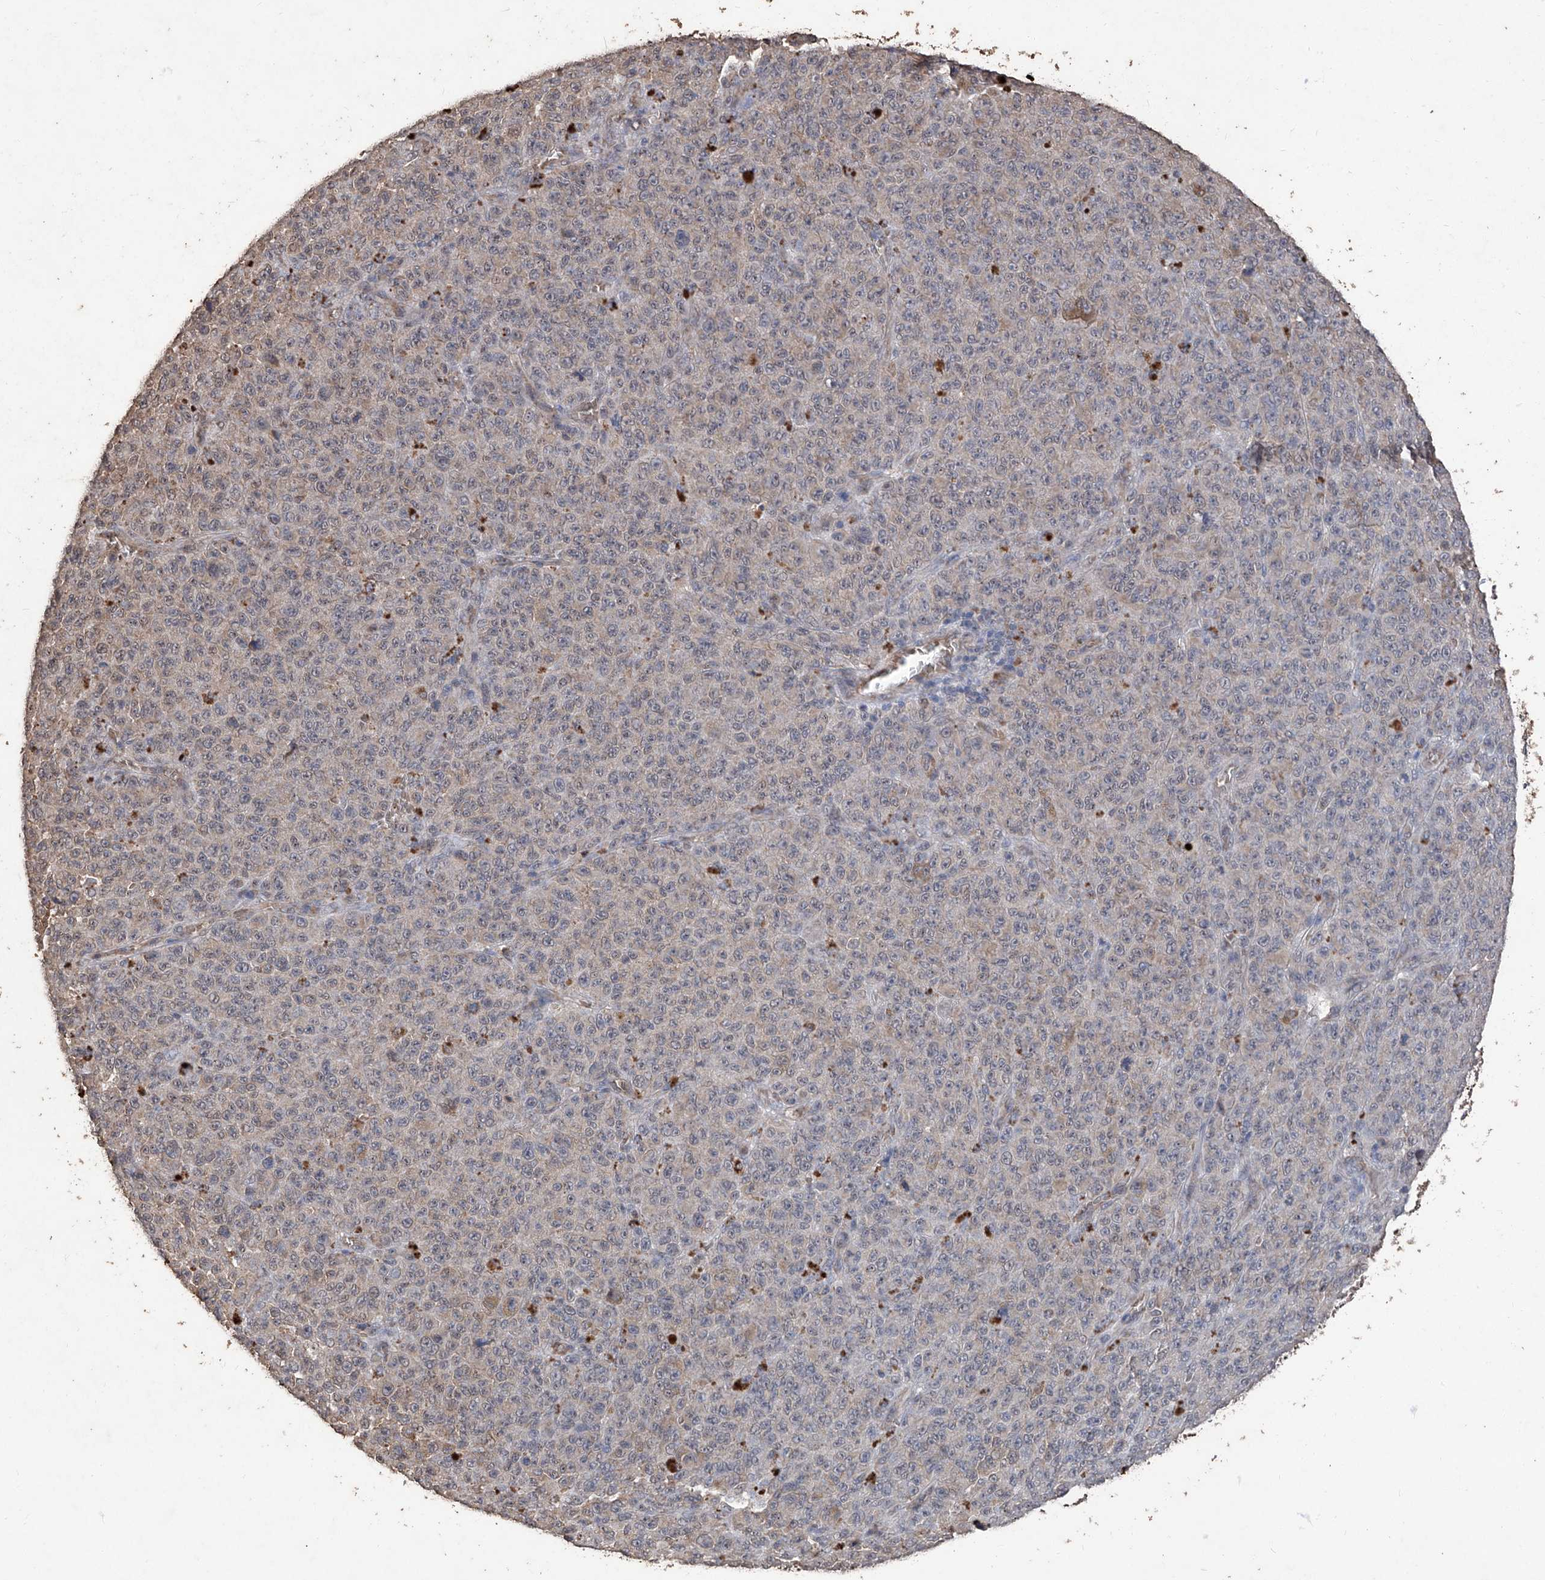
{"staining": {"intensity": "negative", "quantity": "none", "location": "none"}, "tissue": "melanoma", "cell_type": "Tumor cells", "image_type": "cancer", "snomed": [{"axis": "morphology", "description": "Malignant melanoma, NOS"}, {"axis": "topography", "description": "Skin"}], "caption": "Immunohistochemistry of human melanoma shows no staining in tumor cells.", "gene": "EML1", "patient": {"sex": "female", "age": 82}}